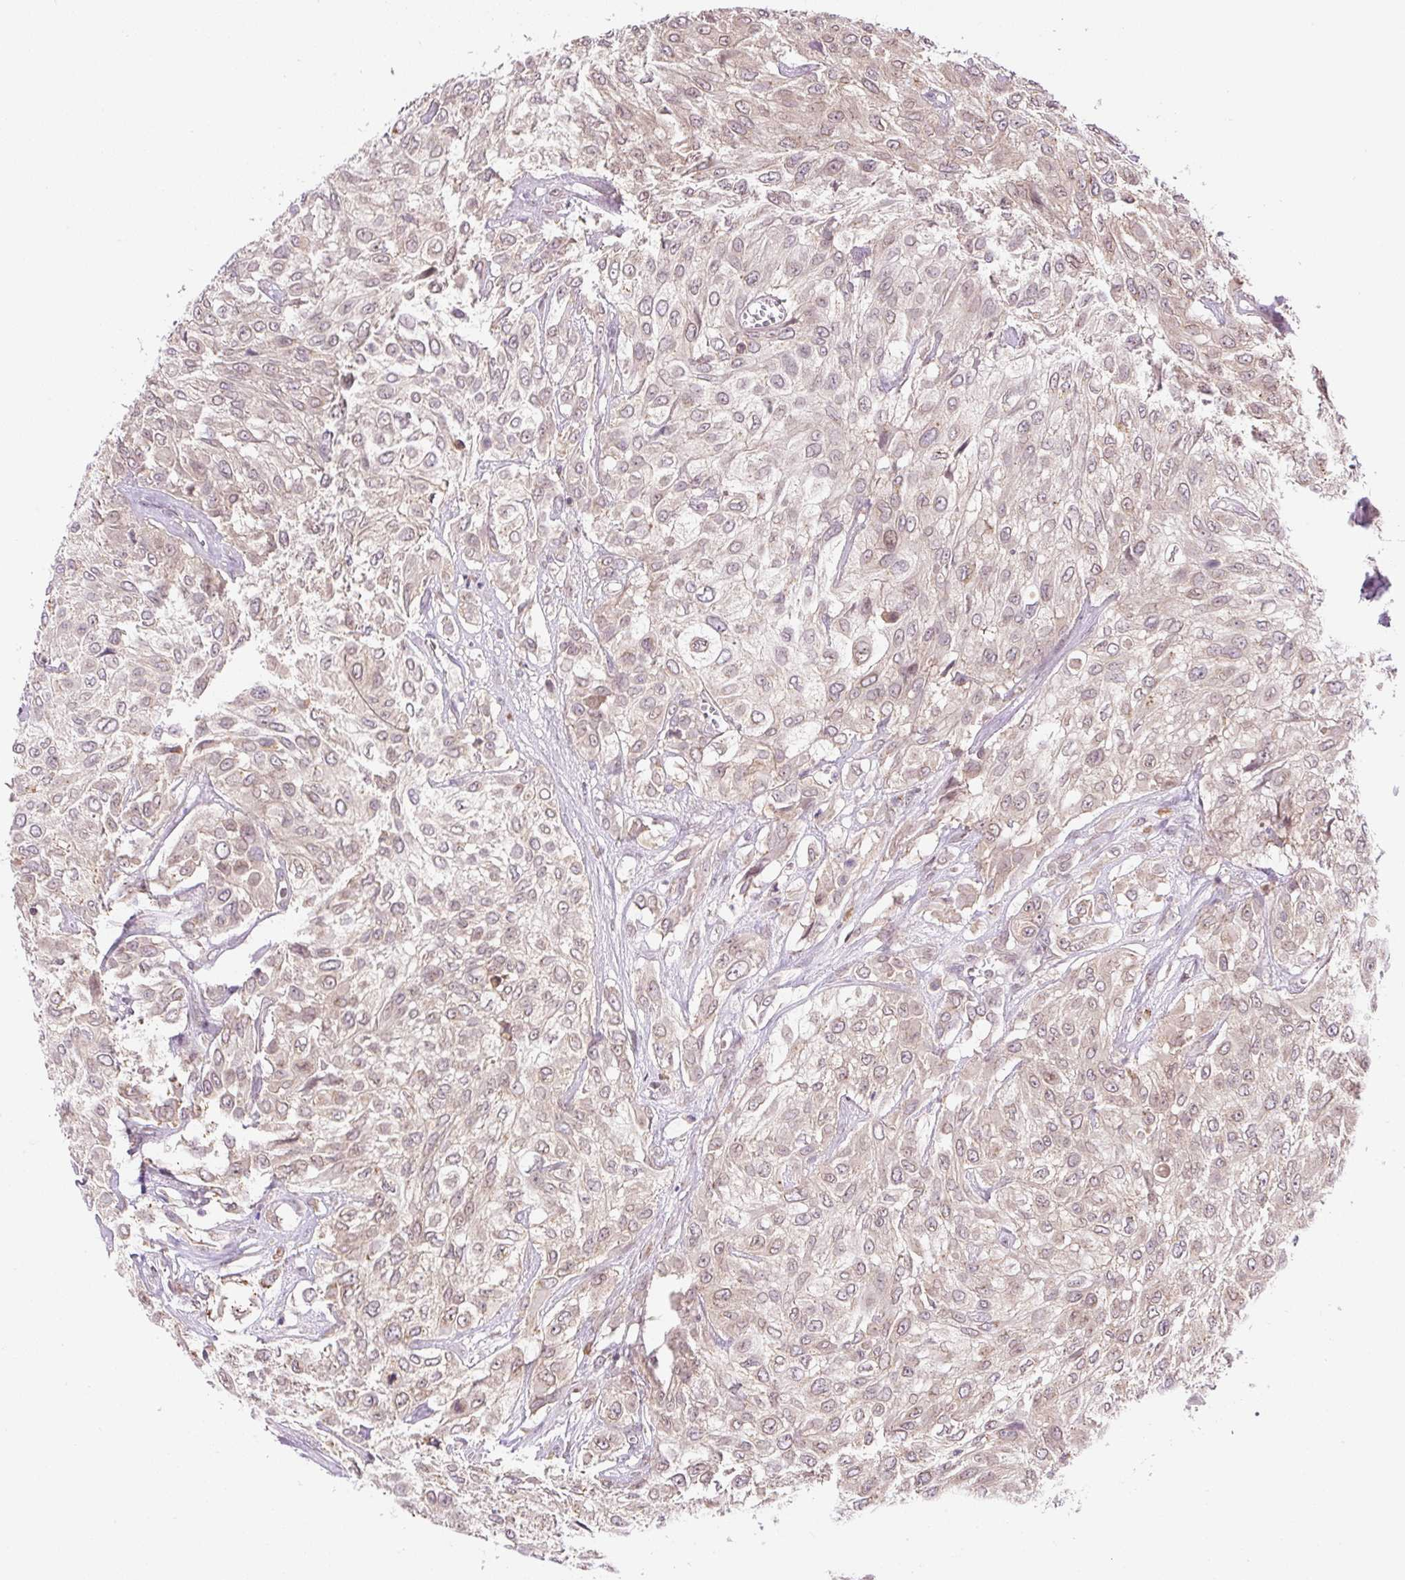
{"staining": {"intensity": "weak", "quantity": ">75%", "location": "cytoplasmic/membranous,nuclear"}, "tissue": "urothelial cancer", "cell_type": "Tumor cells", "image_type": "cancer", "snomed": [{"axis": "morphology", "description": "Urothelial carcinoma, High grade"}, {"axis": "topography", "description": "Urinary bladder"}], "caption": "Immunohistochemistry (IHC) histopathology image of neoplastic tissue: human high-grade urothelial carcinoma stained using immunohistochemistry reveals low levels of weak protein expression localized specifically in the cytoplasmic/membranous and nuclear of tumor cells, appearing as a cytoplasmic/membranous and nuclear brown color.", "gene": "CARD11", "patient": {"sex": "male", "age": 57}}